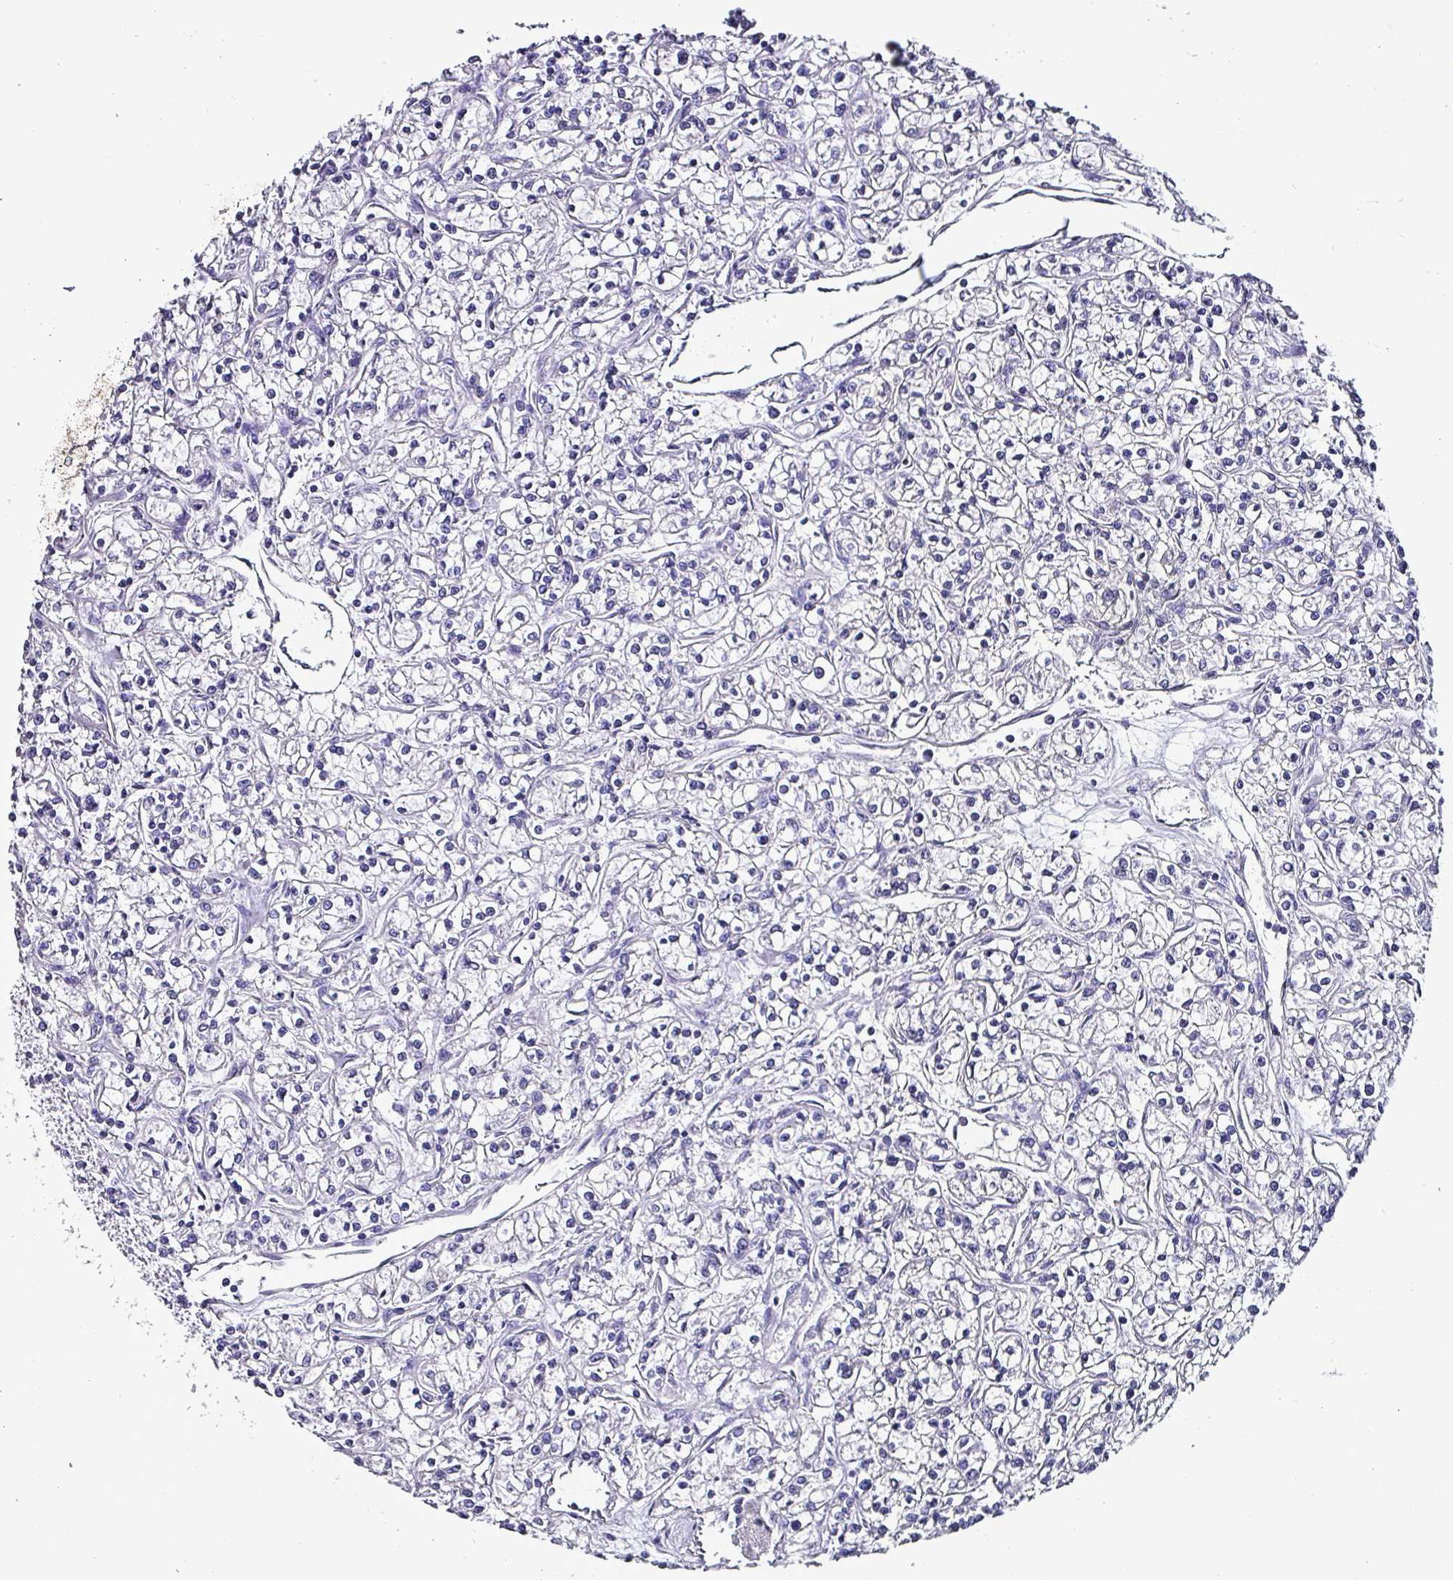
{"staining": {"intensity": "negative", "quantity": "none", "location": "none"}, "tissue": "renal cancer", "cell_type": "Tumor cells", "image_type": "cancer", "snomed": [{"axis": "morphology", "description": "Adenocarcinoma, NOS"}, {"axis": "topography", "description": "Kidney"}], "caption": "This is a photomicrograph of IHC staining of renal adenocarcinoma, which shows no expression in tumor cells. (DAB (3,3'-diaminobenzidine) IHC visualized using brightfield microscopy, high magnification).", "gene": "KRT6C", "patient": {"sex": "female", "age": 59}}